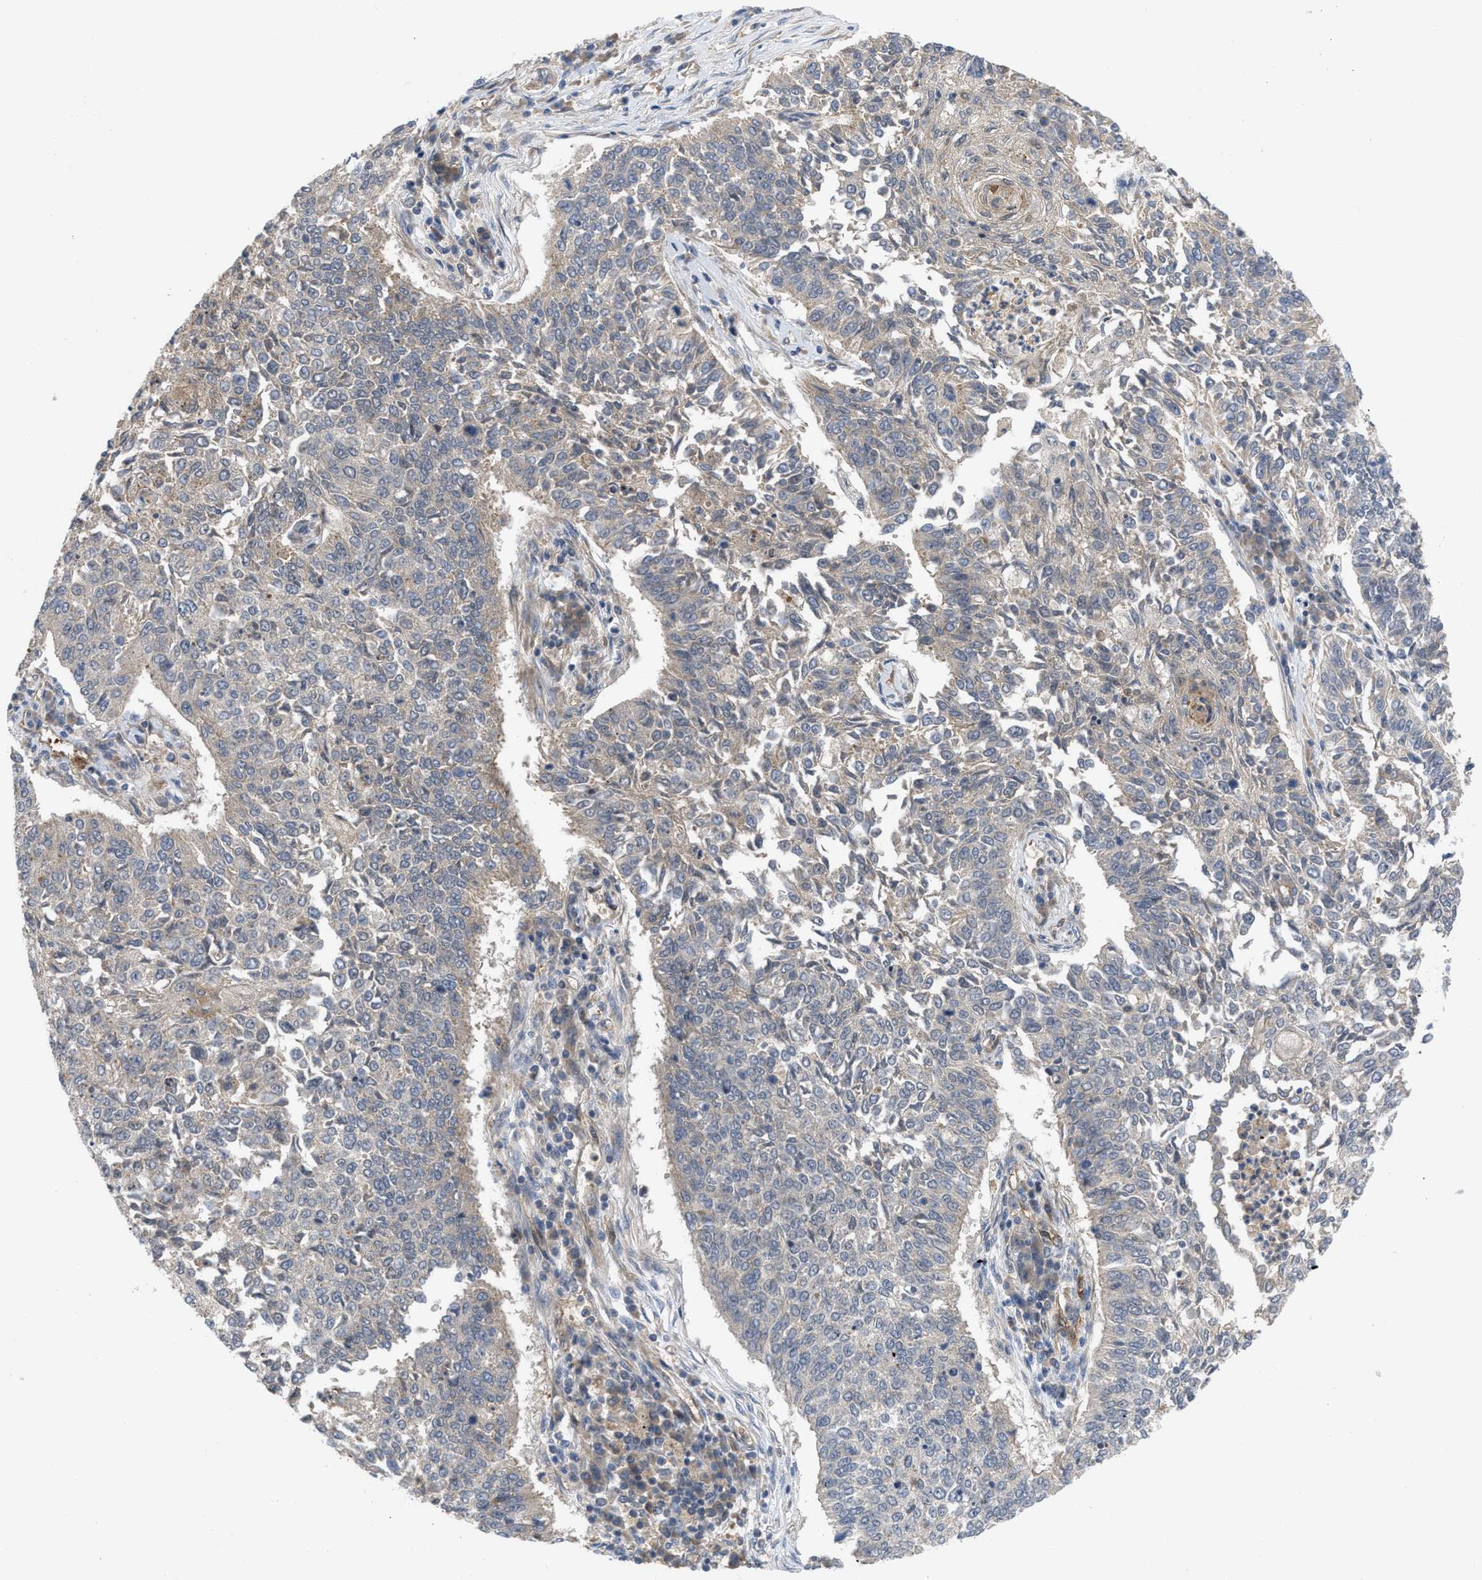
{"staining": {"intensity": "negative", "quantity": "none", "location": "none"}, "tissue": "lung cancer", "cell_type": "Tumor cells", "image_type": "cancer", "snomed": [{"axis": "morphology", "description": "Normal tissue, NOS"}, {"axis": "morphology", "description": "Squamous cell carcinoma, NOS"}, {"axis": "topography", "description": "Cartilage tissue"}, {"axis": "topography", "description": "Bronchus"}, {"axis": "topography", "description": "Lung"}], "caption": "A histopathology image of lung cancer stained for a protein exhibits no brown staining in tumor cells.", "gene": "LDAF1", "patient": {"sex": "female", "age": 49}}